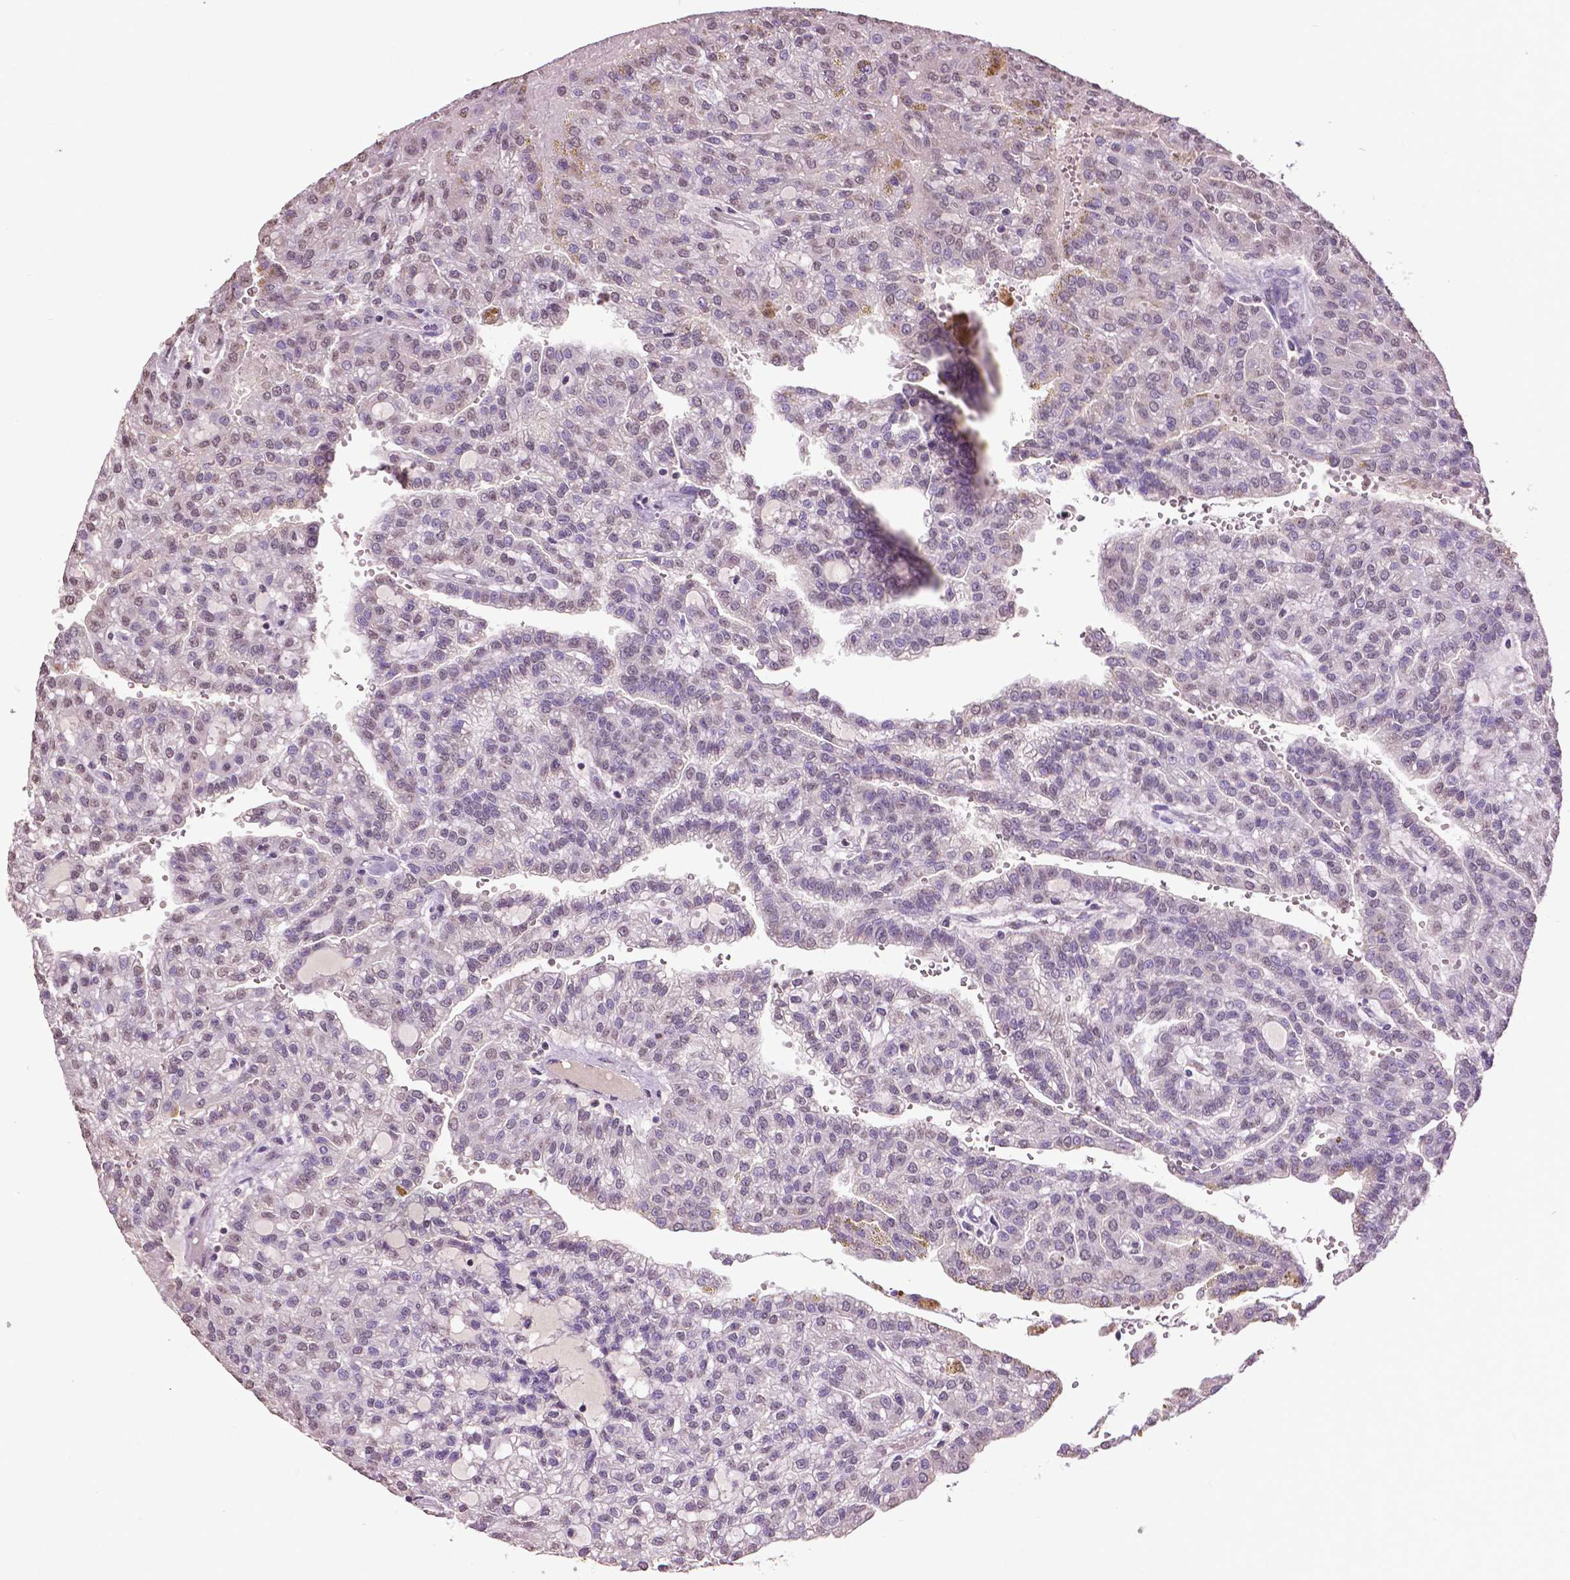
{"staining": {"intensity": "negative", "quantity": "none", "location": "none"}, "tissue": "renal cancer", "cell_type": "Tumor cells", "image_type": "cancer", "snomed": [{"axis": "morphology", "description": "Adenocarcinoma, NOS"}, {"axis": "topography", "description": "Kidney"}], "caption": "There is no significant expression in tumor cells of renal cancer.", "gene": "RUNX3", "patient": {"sex": "male", "age": 63}}